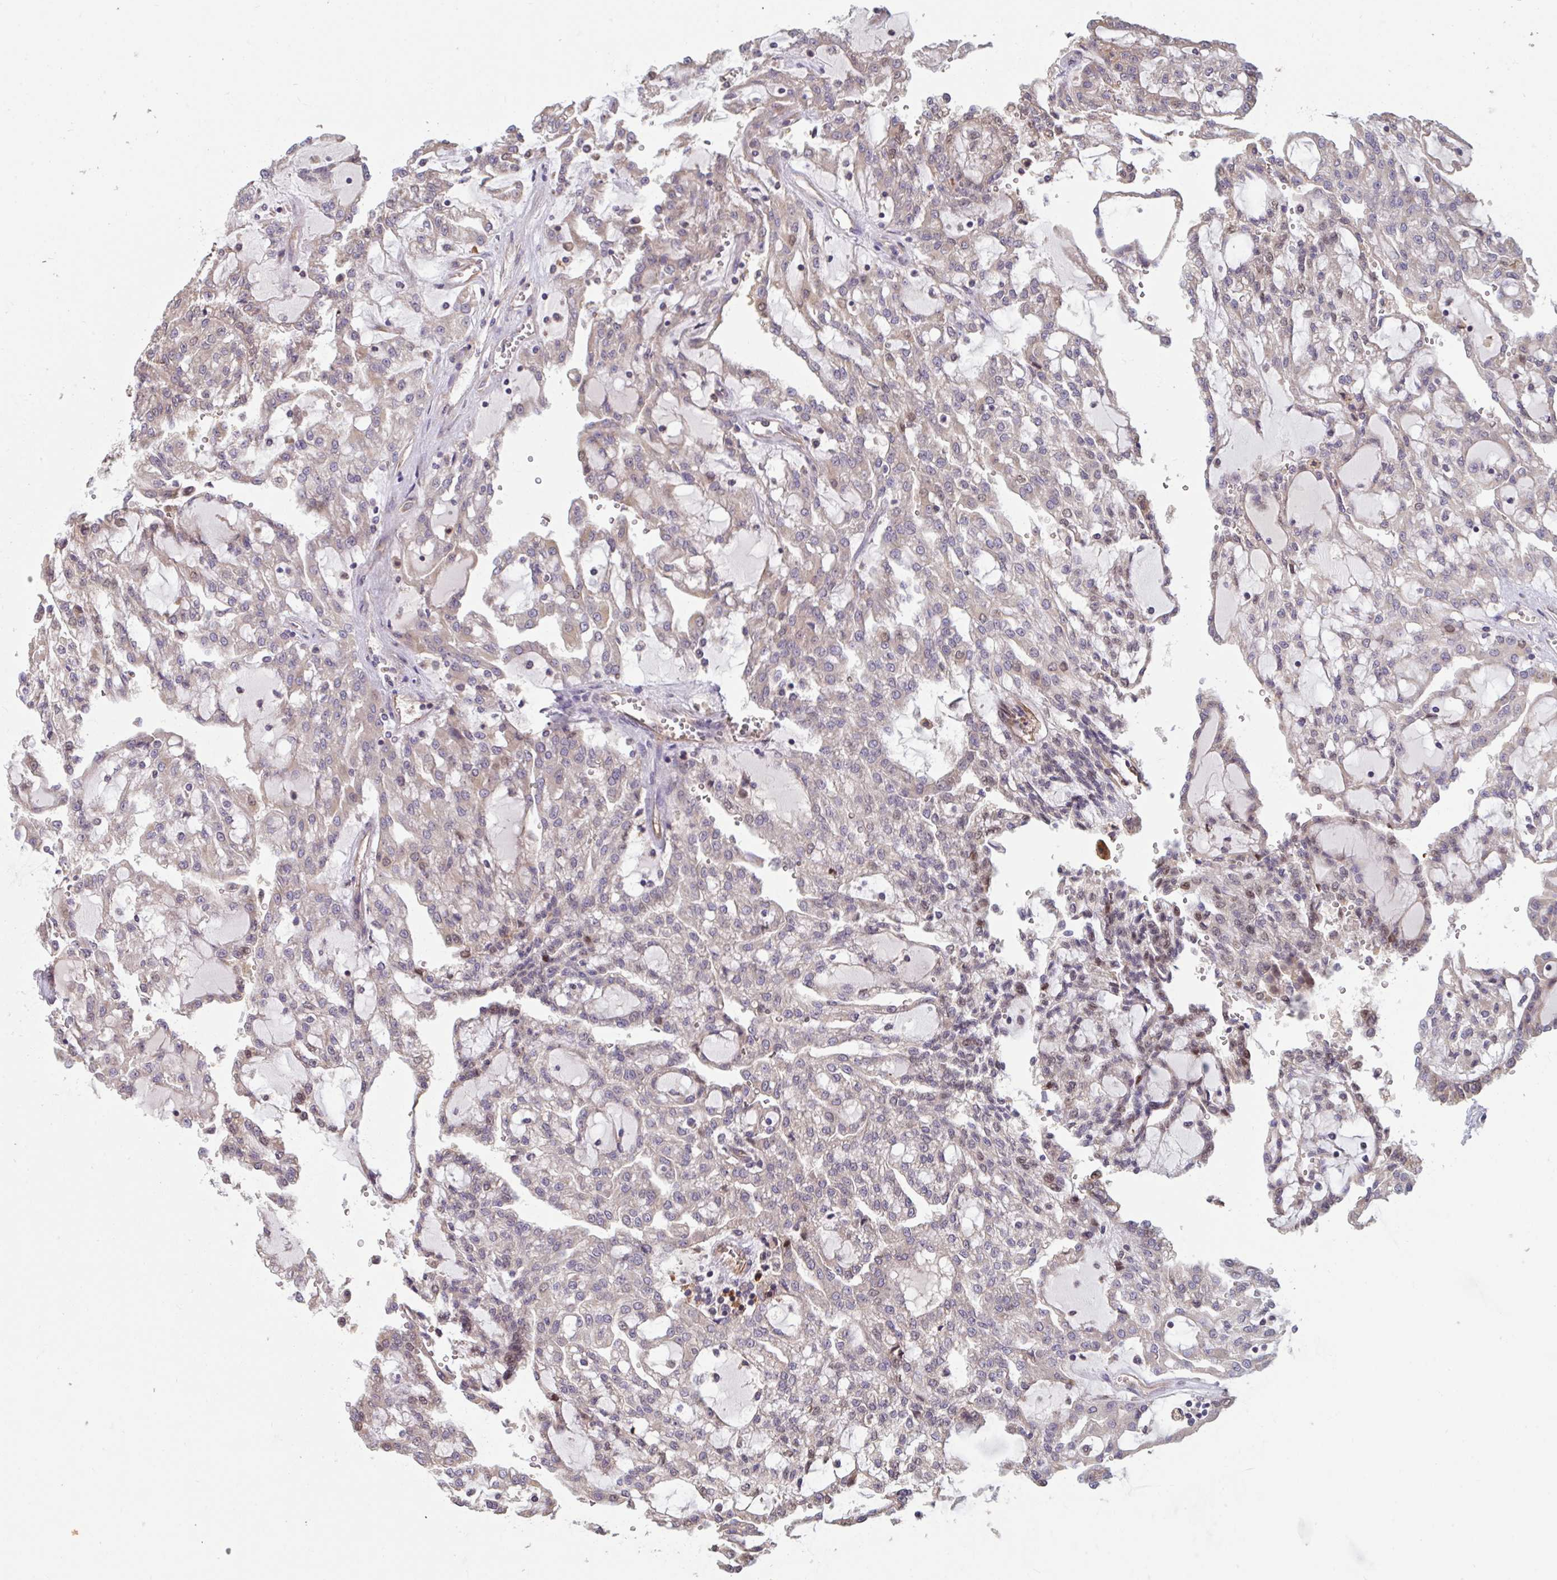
{"staining": {"intensity": "weak", "quantity": "<25%", "location": "cytoplasmic/membranous"}, "tissue": "renal cancer", "cell_type": "Tumor cells", "image_type": "cancer", "snomed": [{"axis": "morphology", "description": "Adenocarcinoma, NOS"}, {"axis": "topography", "description": "Kidney"}], "caption": "There is no significant staining in tumor cells of renal cancer (adenocarcinoma).", "gene": "CD1E", "patient": {"sex": "male", "age": 63}}